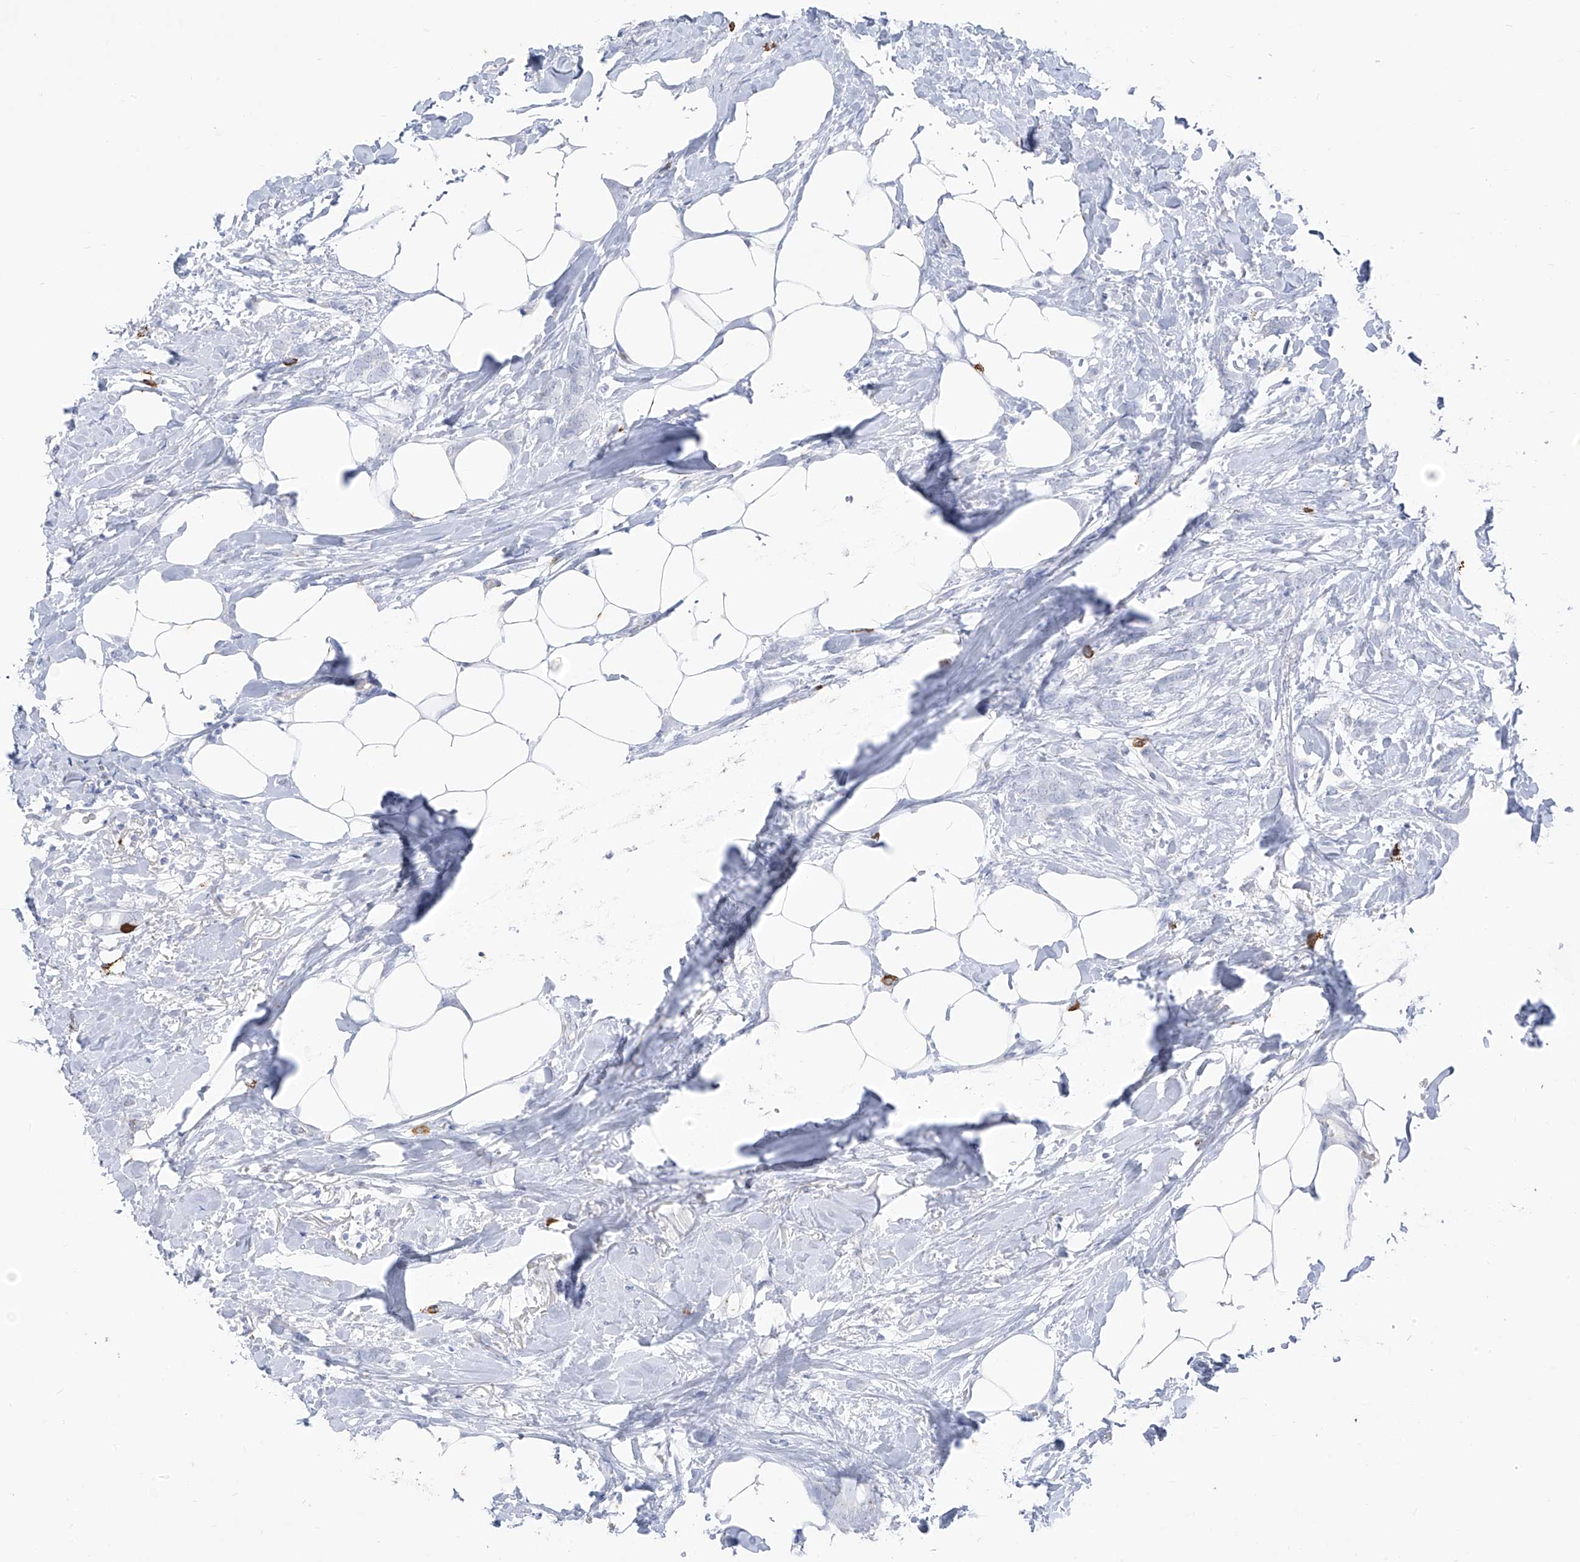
{"staining": {"intensity": "negative", "quantity": "none", "location": "none"}, "tissue": "breast cancer", "cell_type": "Tumor cells", "image_type": "cancer", "snomed": [{"axis": "morphology", "description": "Lobular carcinoma, in situ"}, {"axis": "morphology", "description": "Lobular carcinoma"}, {"axis": "topography", "description": "Breast"}], "caption": "Human breast lobular carcinoma stained for a protein using immunohistochemistry (IHC) demonstrates no positivity in tumor cells.", "gene": "CX3CR1", "patient": {"sex": "female", "age": 41}}